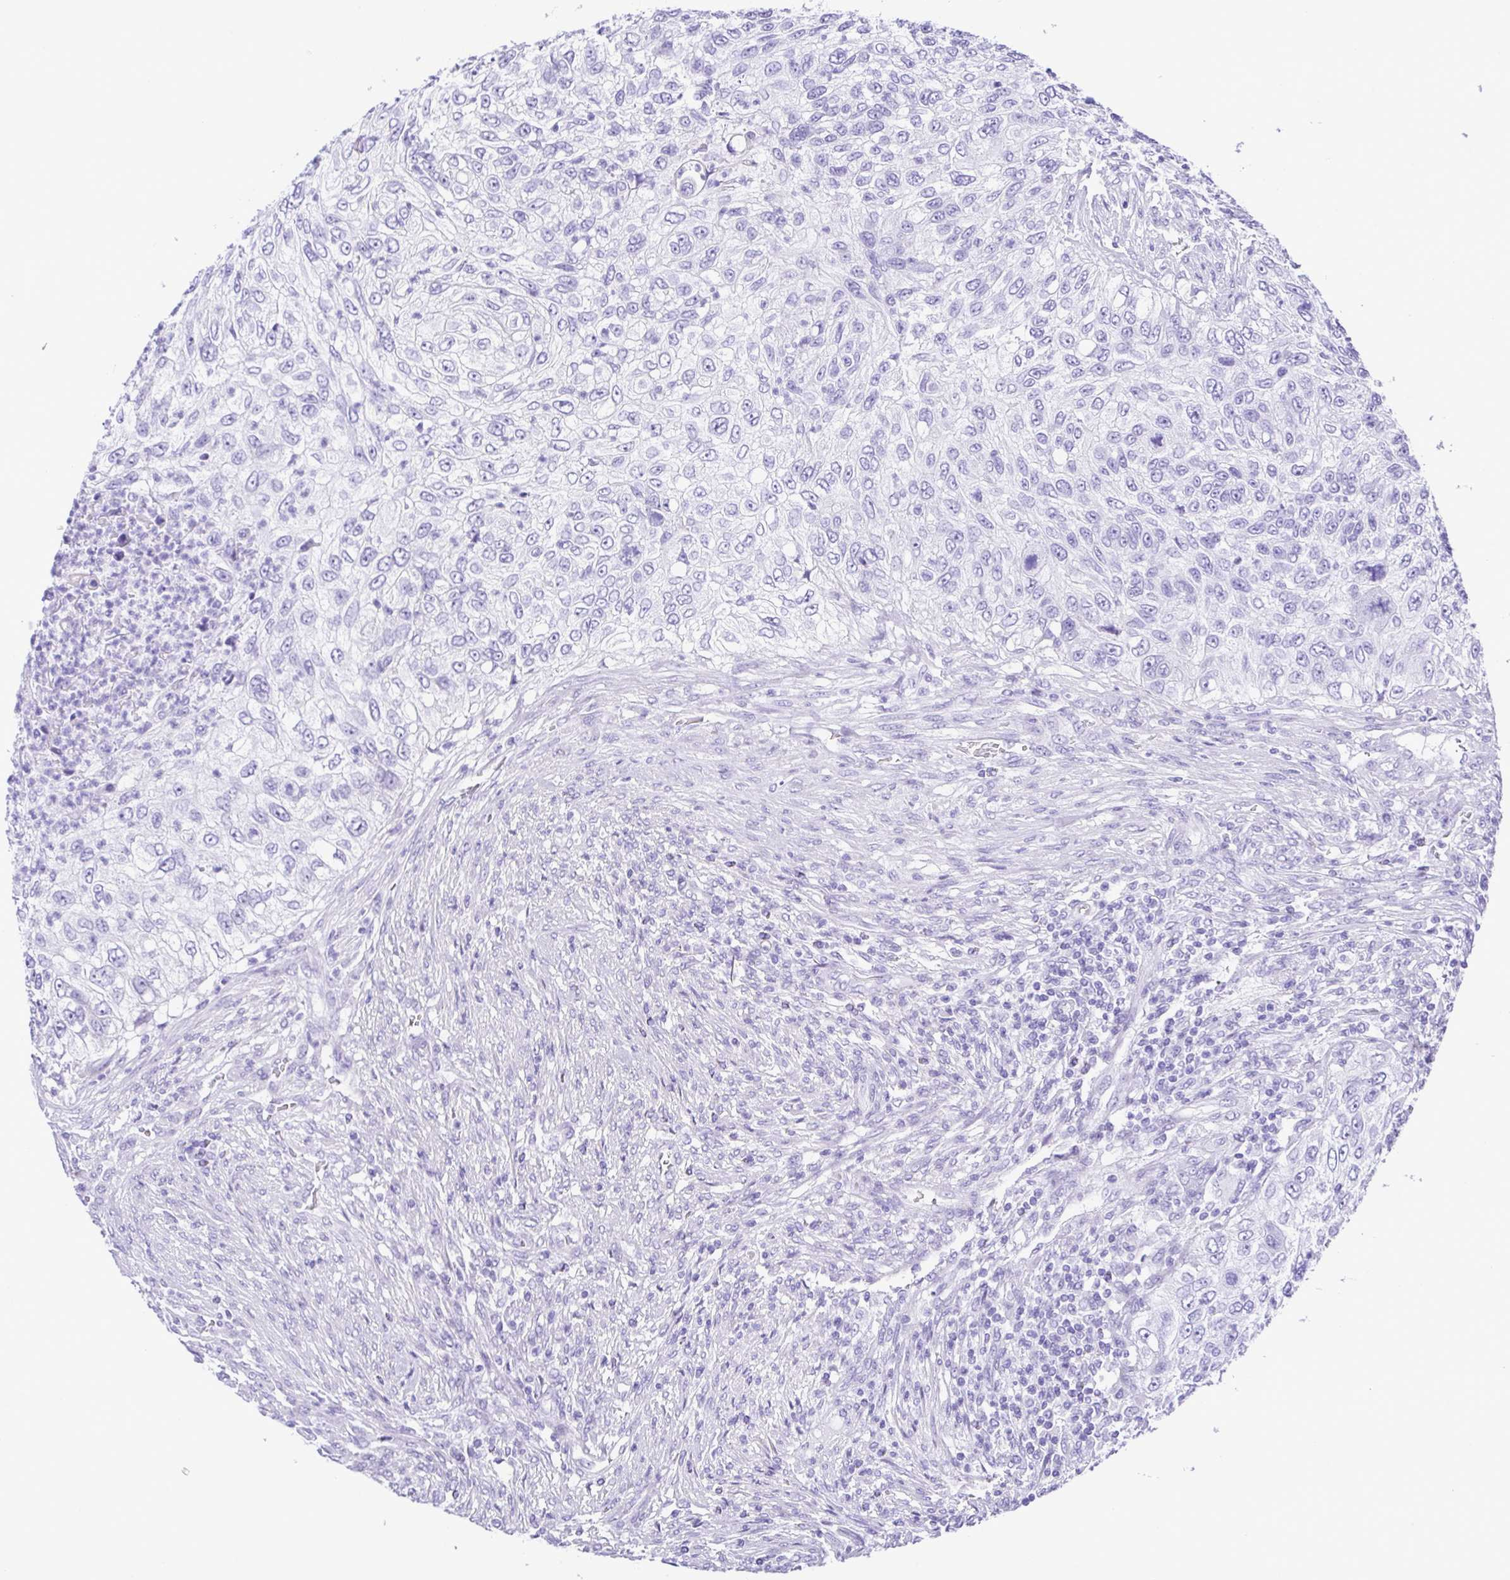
{"staining": {"intensity": "negative", "quantity": "none", "location": "none"}, "tissue": "urothelial cancer", "cell_type": "Tumor cells", "image_type": "cancer", "snomed": [{"axis": "morphology", "description": "Urothelial carcinoma, High grade"}, {"axis": "topography", "description": "Urinary bladder"}], "caption": "An image of human urothelial cancer is negative for staining in tumor cells.", "gene": "PAK3", "patient": {"sex": "female", "age": 60}}